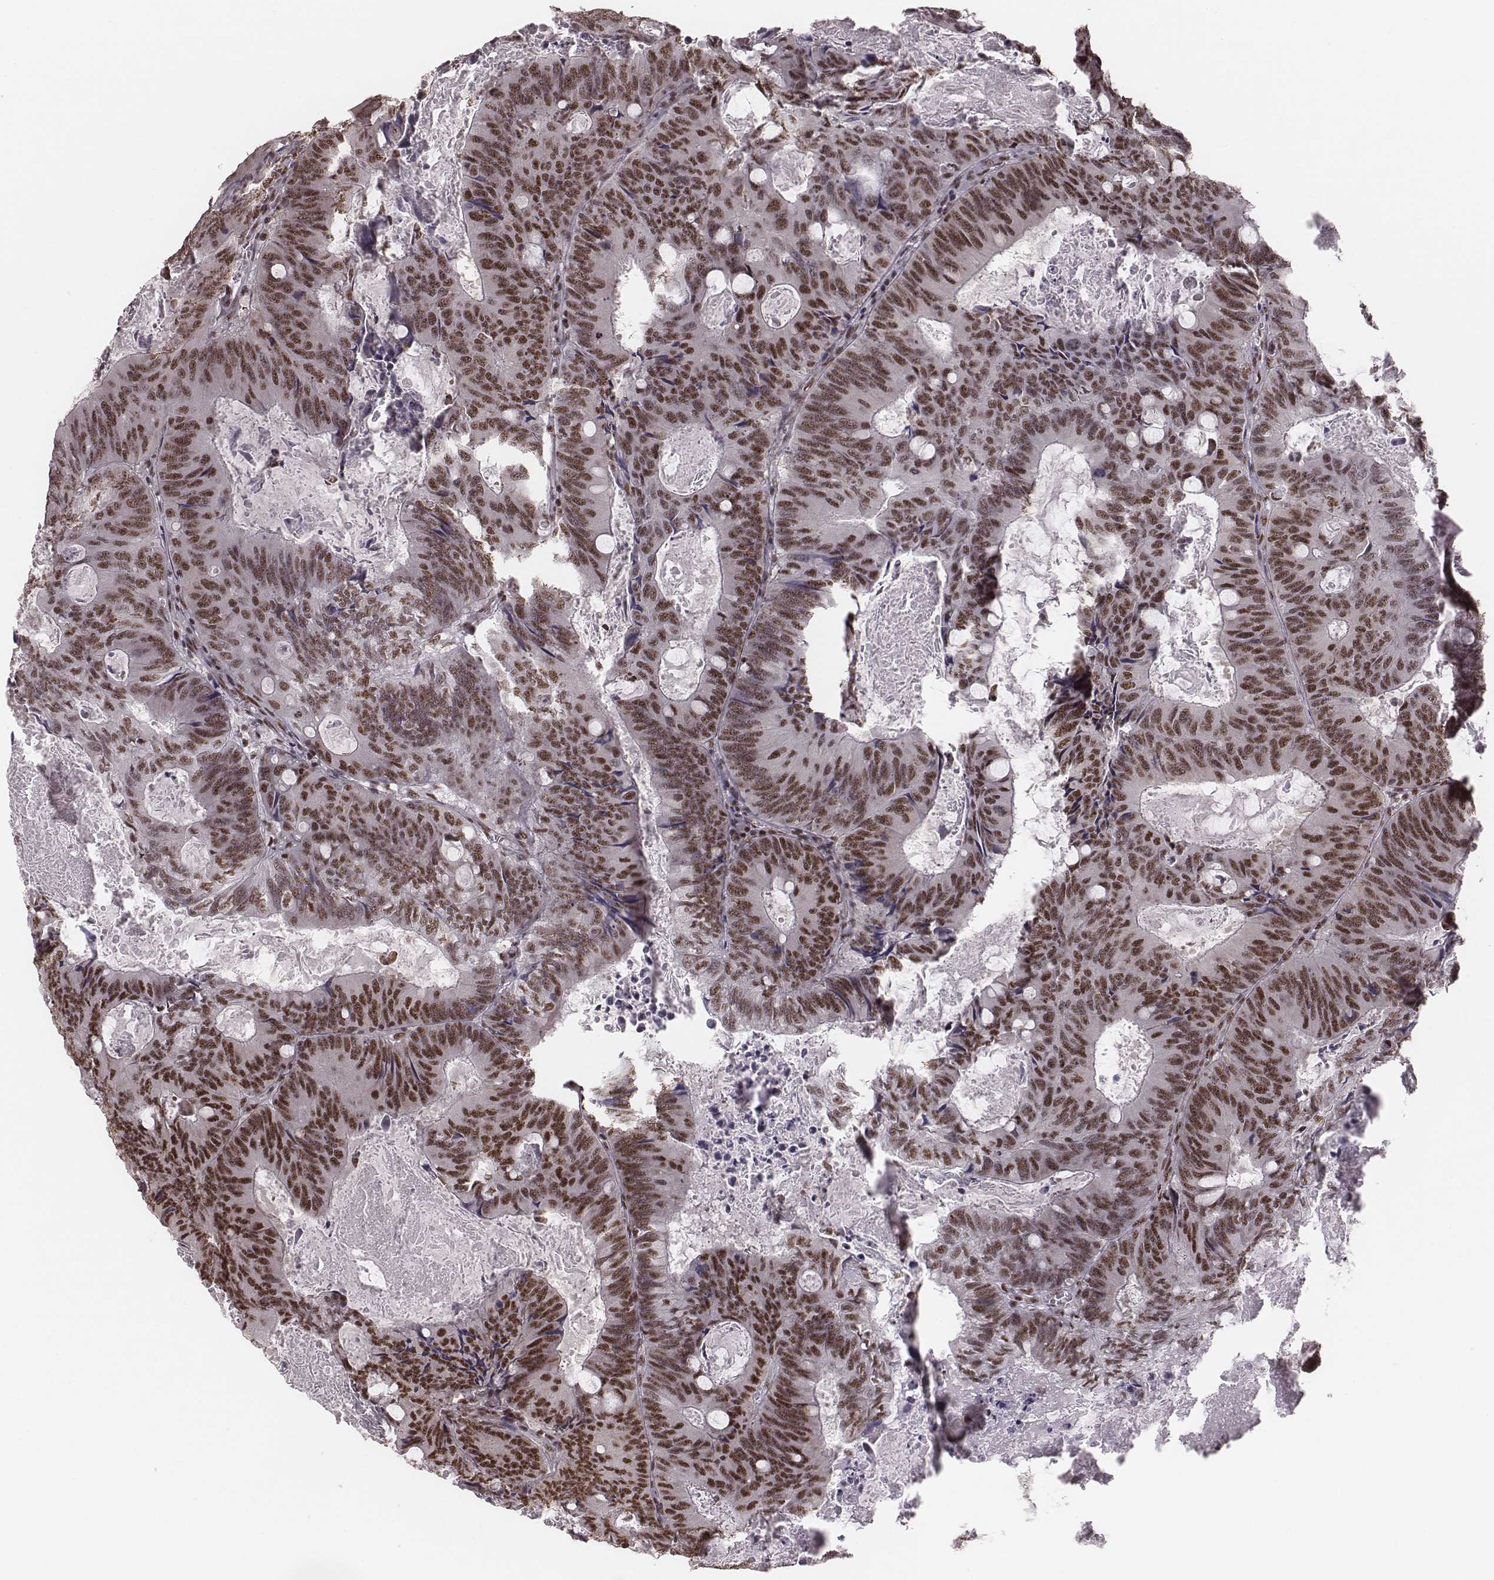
{"staining": {"intensity": "moderate", "quantity": ">75%", "location": "nuclear"}, "tissue": "colorectal cancer", "cell_type": "Tumor cells", "image_type": "cancer", "snomed": [{"axis": "morphology", "description": "Adenocarcinoma, NOS"}, {"axis": "topography", "description": "Colon"}], "caption": "This is a histology image of immunohistochemistry staining of colorectal cancer, which shows moderate positivity in the nuclear of tumor cells.", "gene": "LUC7L", "patient": {"sex": "male", "age": 67}}